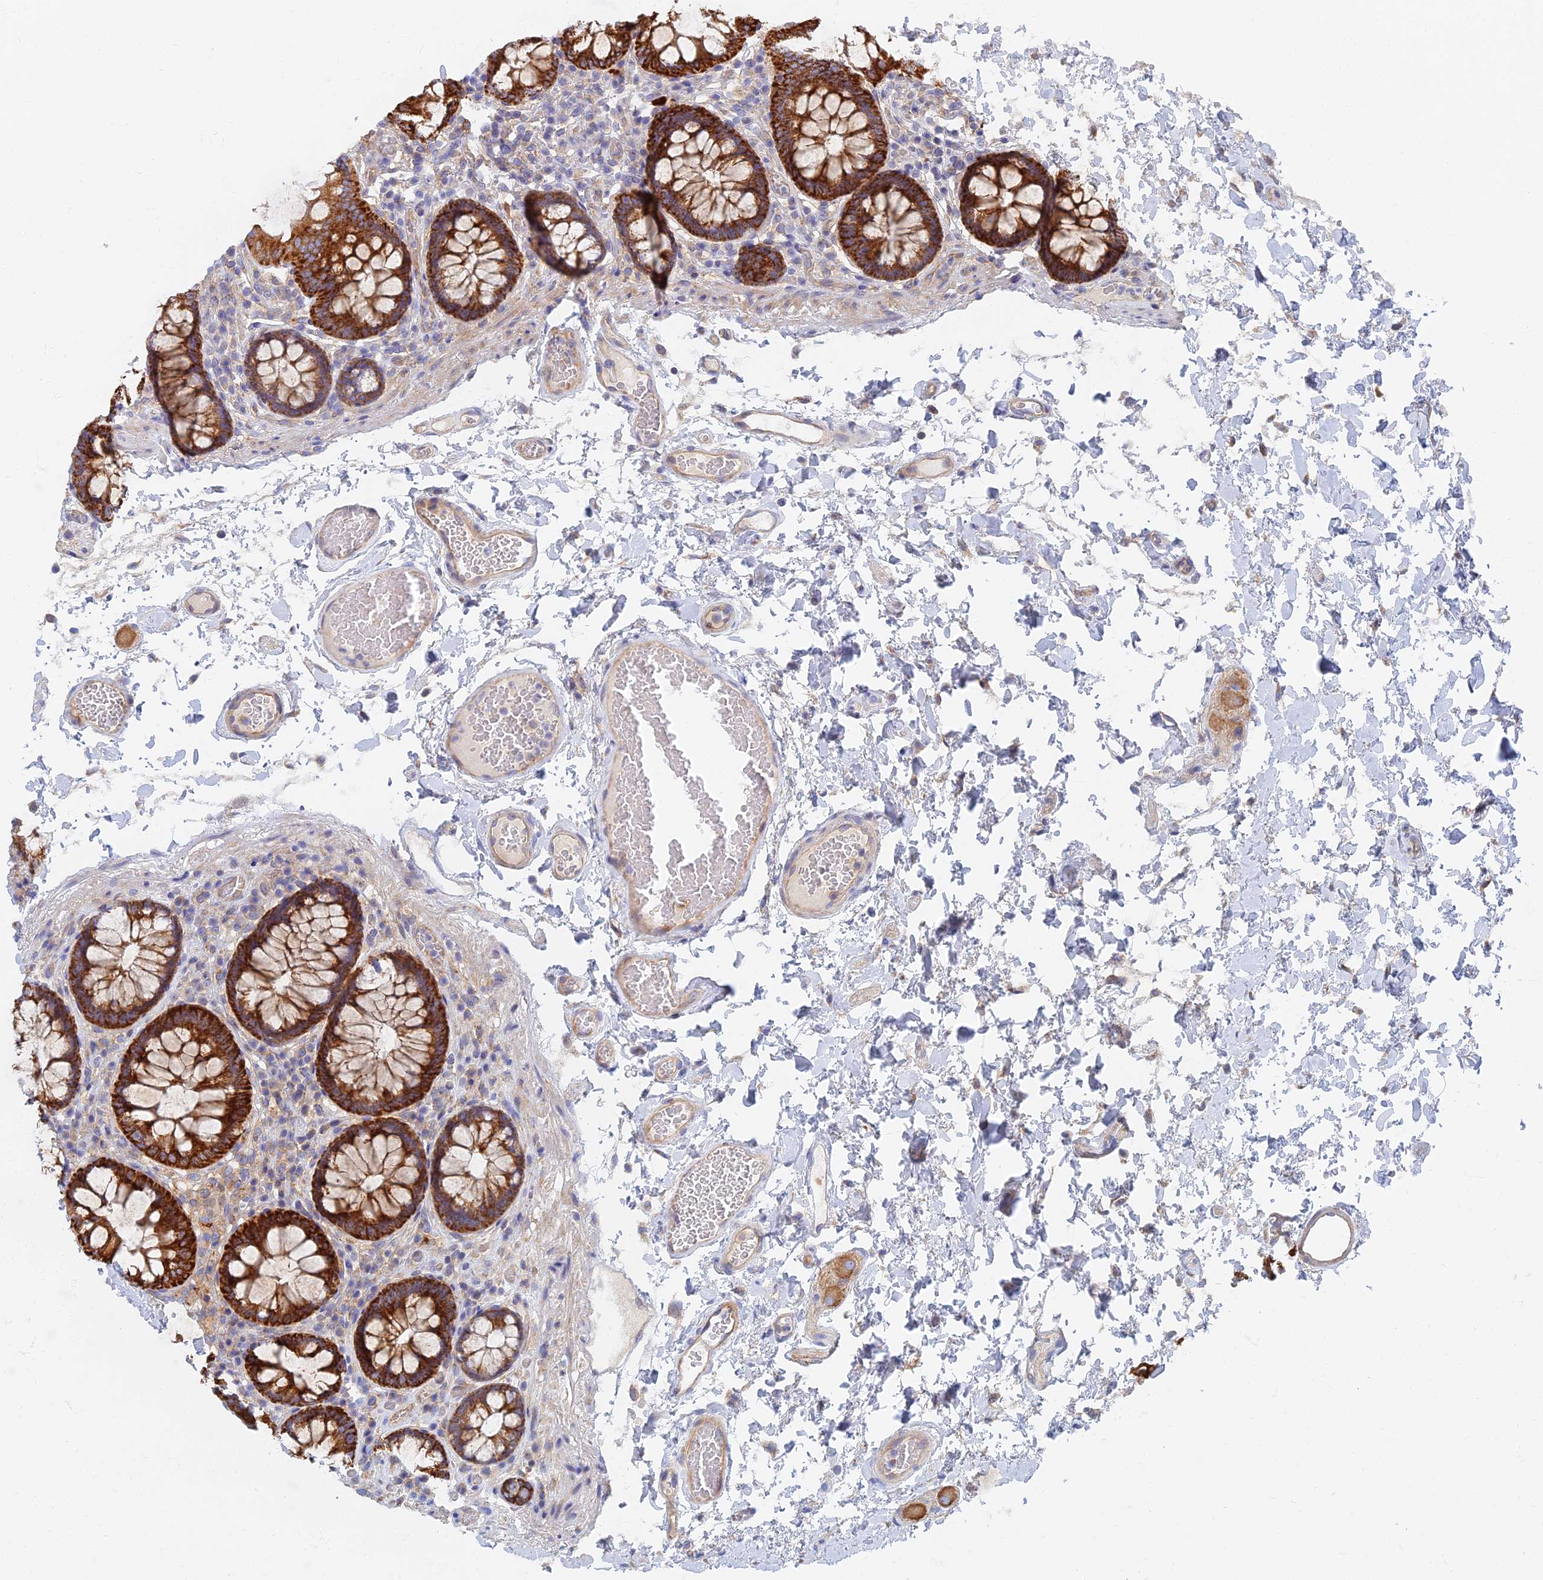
{"staining": {"intensity": "weak", "quantity": ">75%", "location": "cytoplasmic/membranous"}, "tissue": "colon", "cell_type": "Endothelial cells", "image_type": "normal", "snomed": [{"axis": "morphology", "description": "Normal tissue, NOS"}, {"axis": "topography", "description": "Colon"}], "caption": "High-power microscopy captured an IHC histopathology image of normal colon, revealing weak cytoplasmic/membranous positivity in about >75% of endothelial cells.", "gene": "TMEM44", "patient": {"sex": "male", "age": 84}}